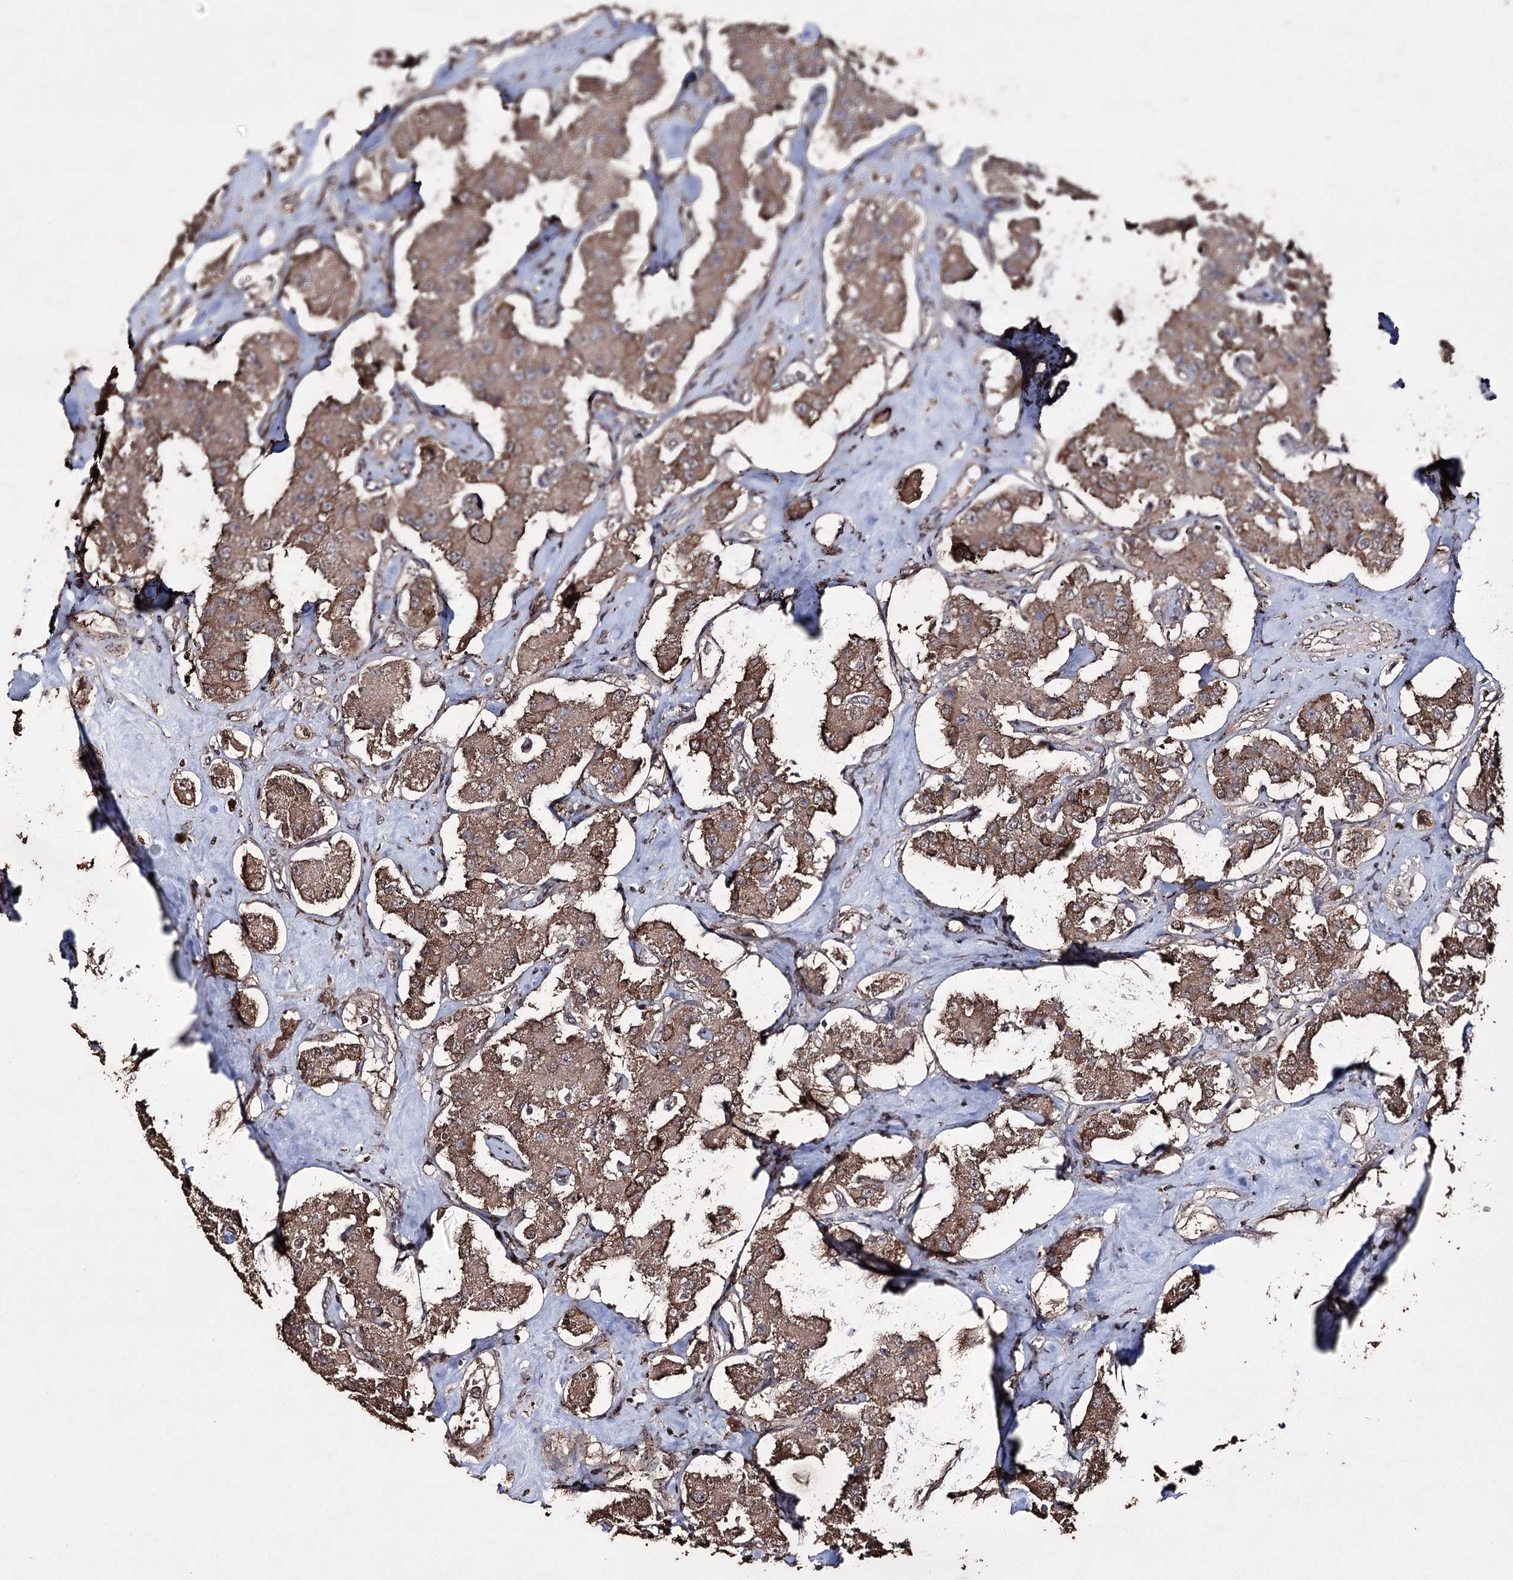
{"staining": {"intensity": "moderate", "quantity": ">75%", "location": "cytoplasmic/membranous"}, "tissue": "carcinoid", "cell_type": "Tumor cells", "image_type": "cancer", "snomed": [{"axis": "morphology", "description": "Carcinoid, malignant, NOS"}, {"axis": "topography", "description": "Pancreas"}], "caption": "There is medium levels of moderate cytoplasmic/membranous expression in tumor cells of carcinoid, as demonstrated by immunohistochemical staining (brown color).", "gene": "ZNF662", "patient": {"sex": "male", "age": 41}}